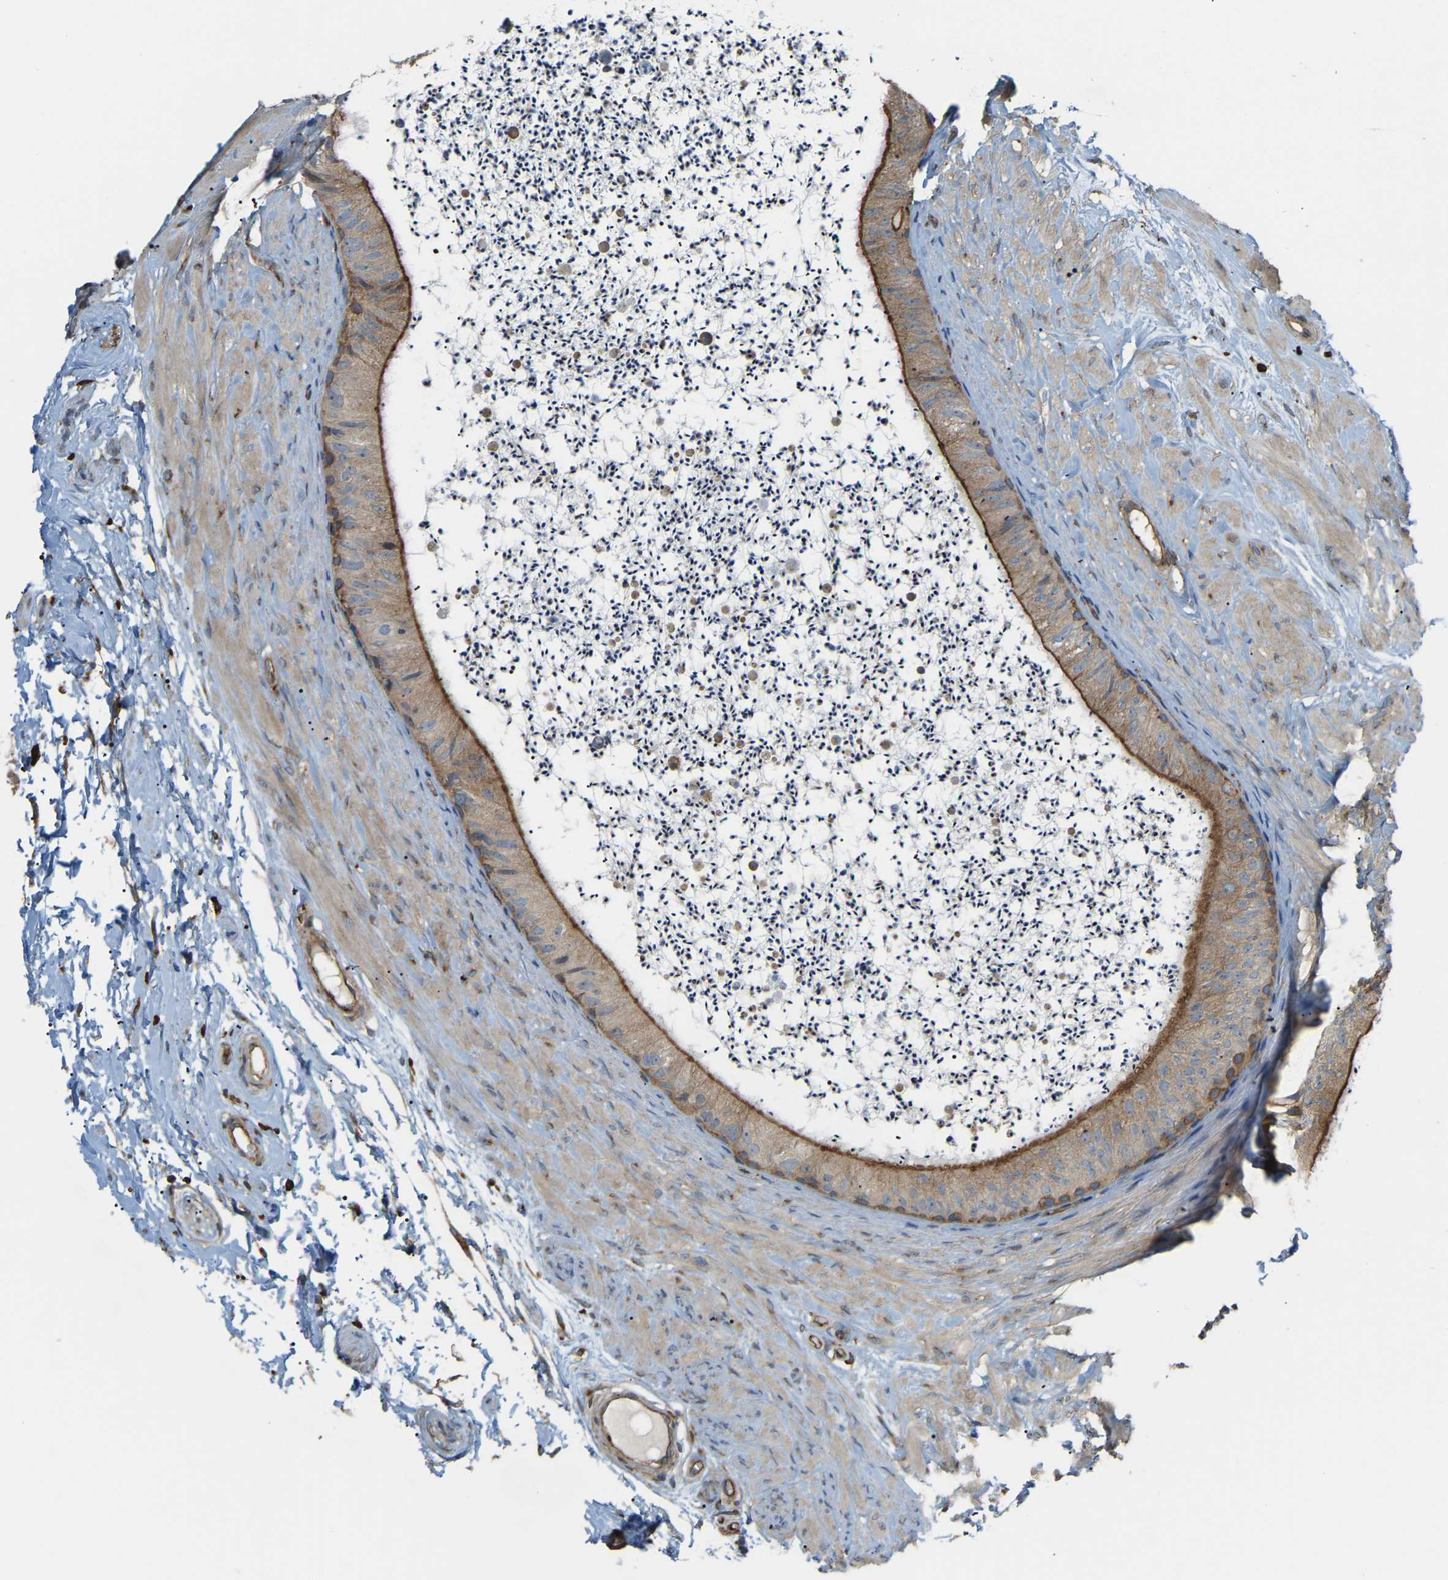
{"staining": {"intensity": "moderate", "quantity": ">75%", "location": "cytoplasmic/membranous"}, "tissue": "epididymis", "cell_type": "Glandular cells", "image_type": "normal", "snomed": [{"axis": "morphology", "description": "Normal tissue, NOS"}, {"axis": "topography", "description": "Epididymis"}], "caption": "Epididymis stained with DAB (3,3'-diaminobenzidine) immunohistochemistry displays medium levels of moderate cytoplasmic/membranous expression in about >75% of glandular cells. Nuclei are stained in blue.", "gene": "PICALM", "patient": {"sex": "male", "age": 56}}